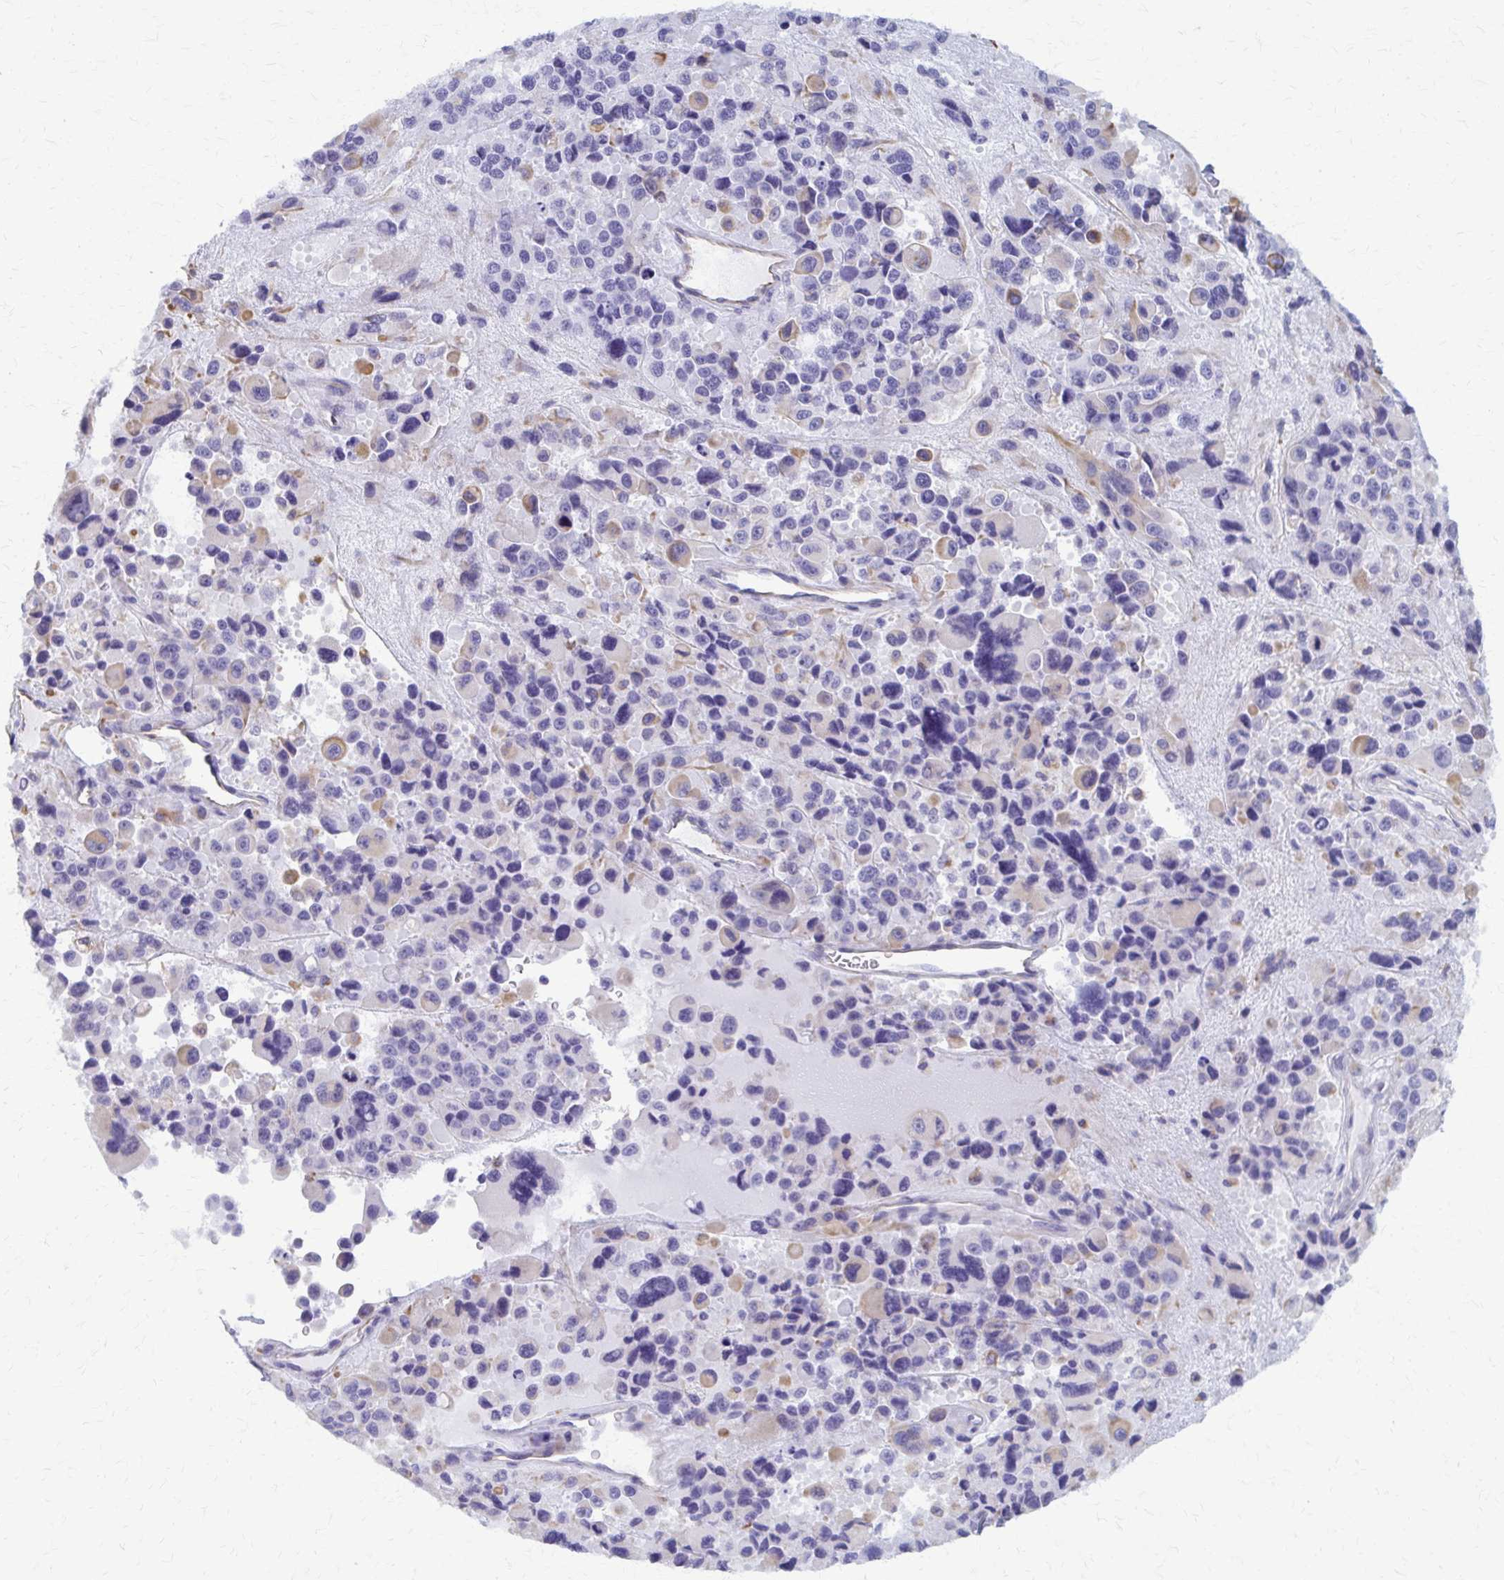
{"staining": {"intensity": "moderate", "quantity": "<25%", "location": "cytoplasmic/membranous"}, "tissue": "melanoma", "cell_type": "Tumor cells", "image_type": "cancer", "snomed": [{"axis": "morphology", "description": "Malignant melanoma, Metastatic site"}, {"axis": "topography", "description": "Lymph node"}], "caption": "Melanoma was stained to show a protein in brown. There is low levels of moderate cytoplasmic/membranous expression in approximately <25% of tumor cells. (IHC, brightfield microscopy, high magnification).", "gene": "GFAP", "patient": {"sex": "female", "age": 65}}